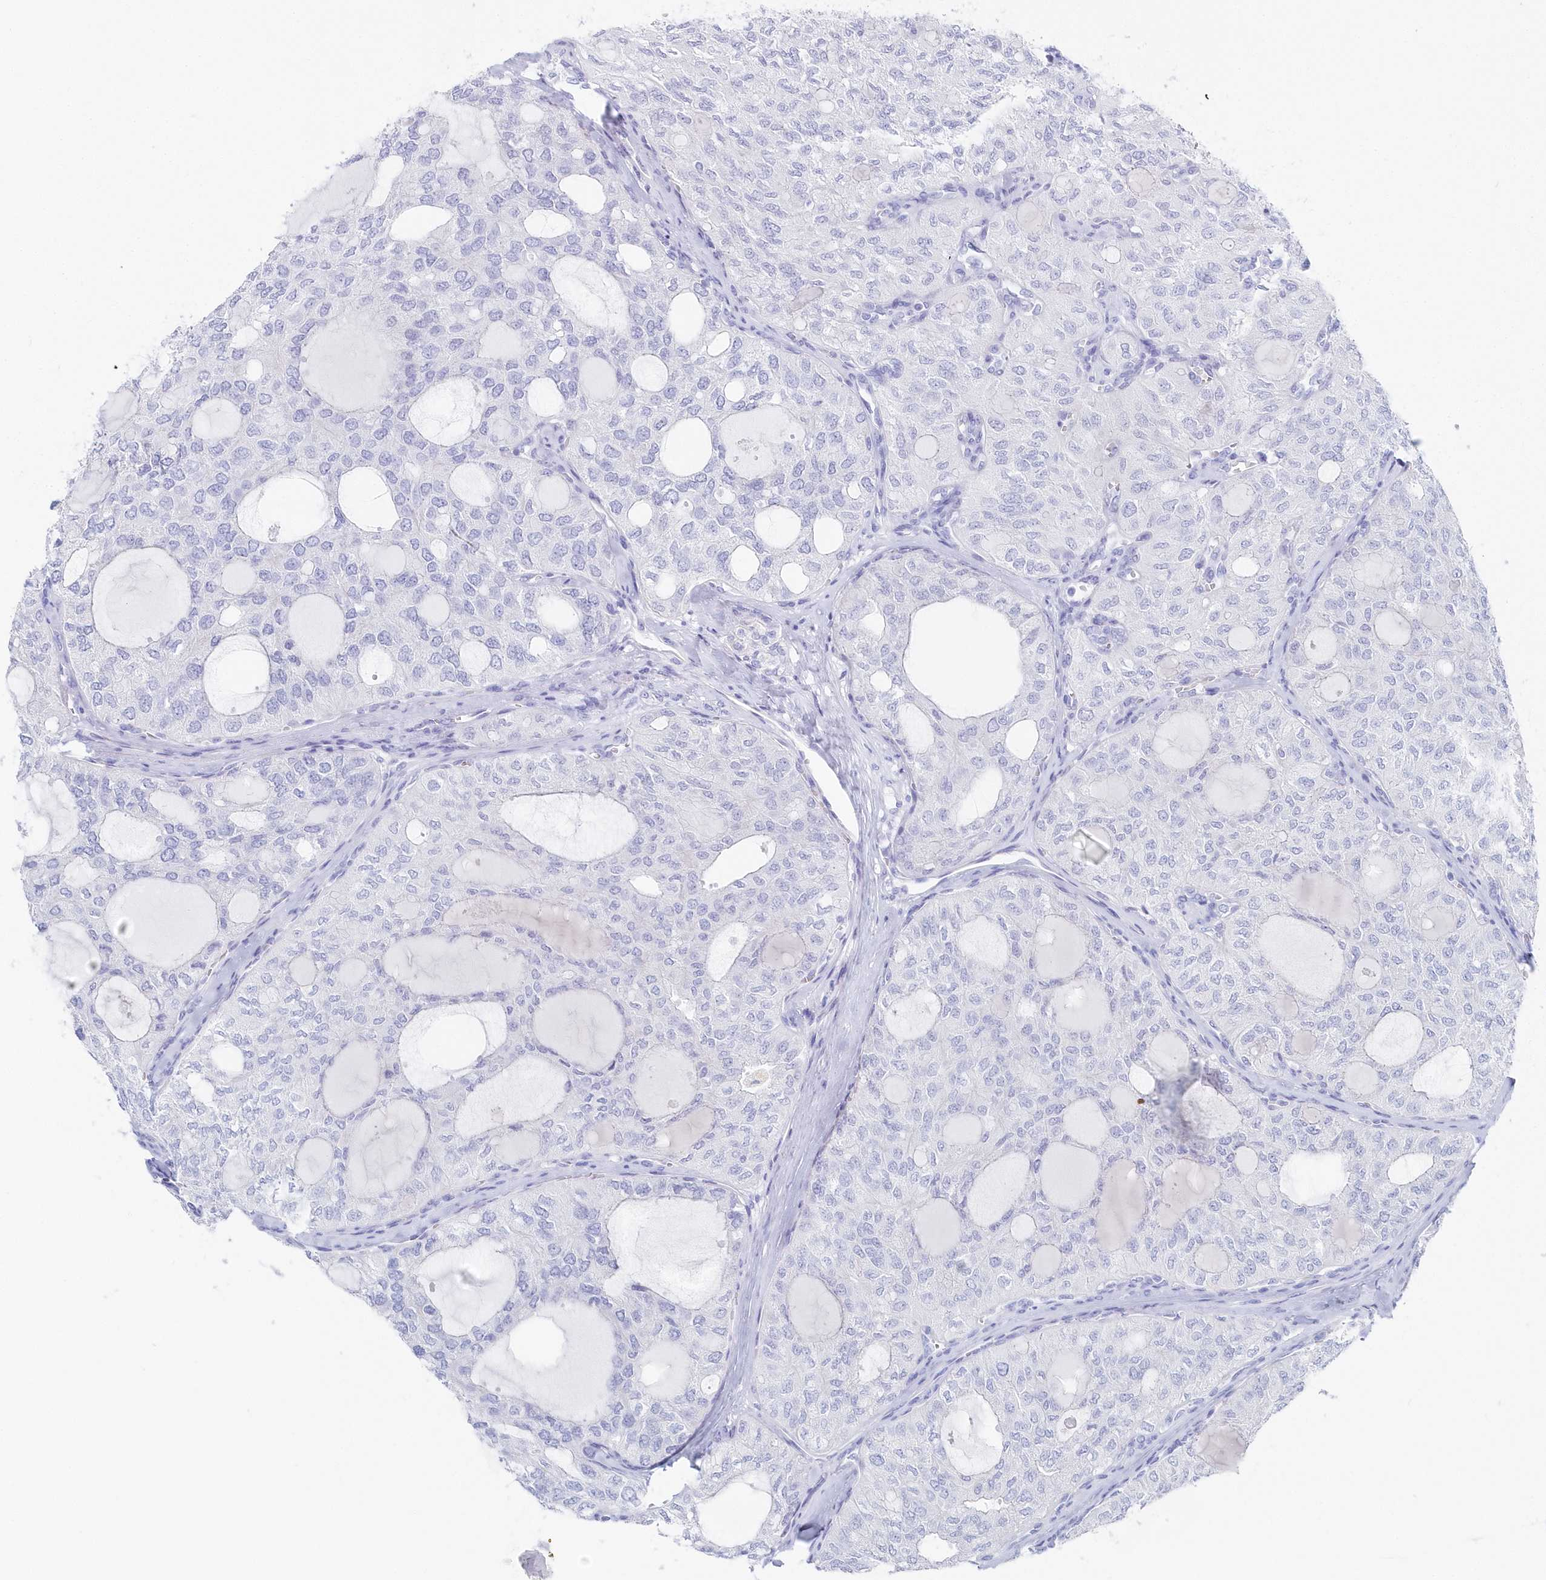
{"staining": {"intensity": "negative", "quantity": "none", "location": "none"}, "tissue": "thyroid cancer", "cell_type": "Tumor cells", "image_type": "cancer", "snomed": [{"axis": "morphology", "description": "Follicular adenoma carcinoma, NOS"}, {"axis": "topography", "description": "Thyroid gland"}], "caption": "An immunohistochemistry micrograph of thyroid cancer (follicular adenoma carcinoma) is shown. There is no staining in tumor cells of thyroid cancer (follicular adenoma carcinoma).", "gene": "CSNK1G2", "patient": {"sex": "male", "age": 75}}